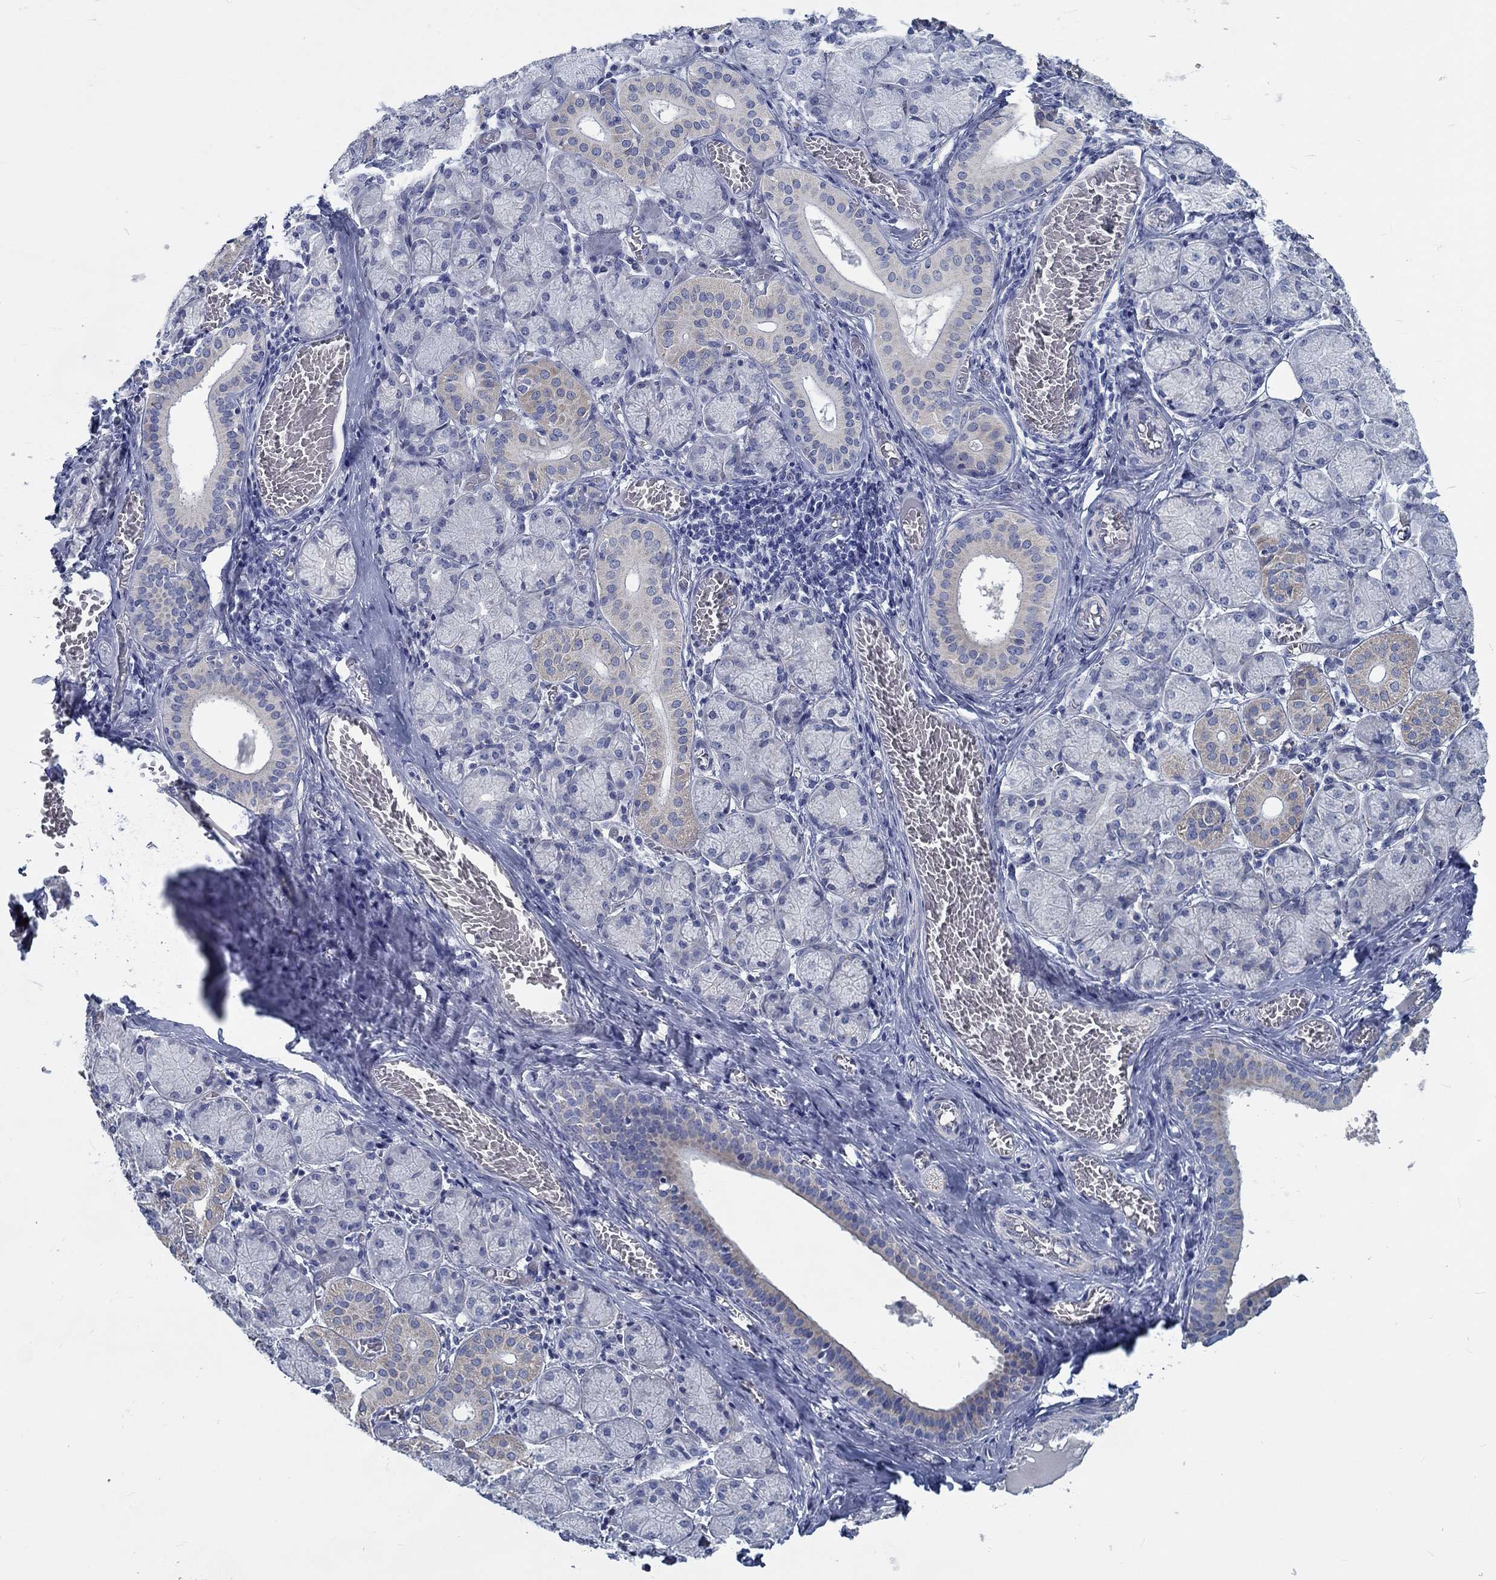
{"staining": {"intensity": "weak", "quantity": "25%-75%", "location": "cytoplasmic/membranous"}, "tissue": "salivary gland", "cell_type": "Glandular cells", "image_type": "normal", "snomed": [{"axis": "morphology", "description": "Normal tissue, NOS"}, {"axis": "topography", "description": "Salivary gland"}, {"axis": "topography", "description": "Peripheral nerve tissue"}], "caption": "Protein analysis of normal salivary gland demonstrates weak cytoplasmic/membranous expression in about 25%-75% of glandular cells. The protein is stained brown, and the nuclei are stained in blue (DAB (3,3'-diaminobenzidine) IHC with brightfield microscopy, high magnification).", "gene": "MYBPC1", "patient": {"sex": "female", "age": 24}}